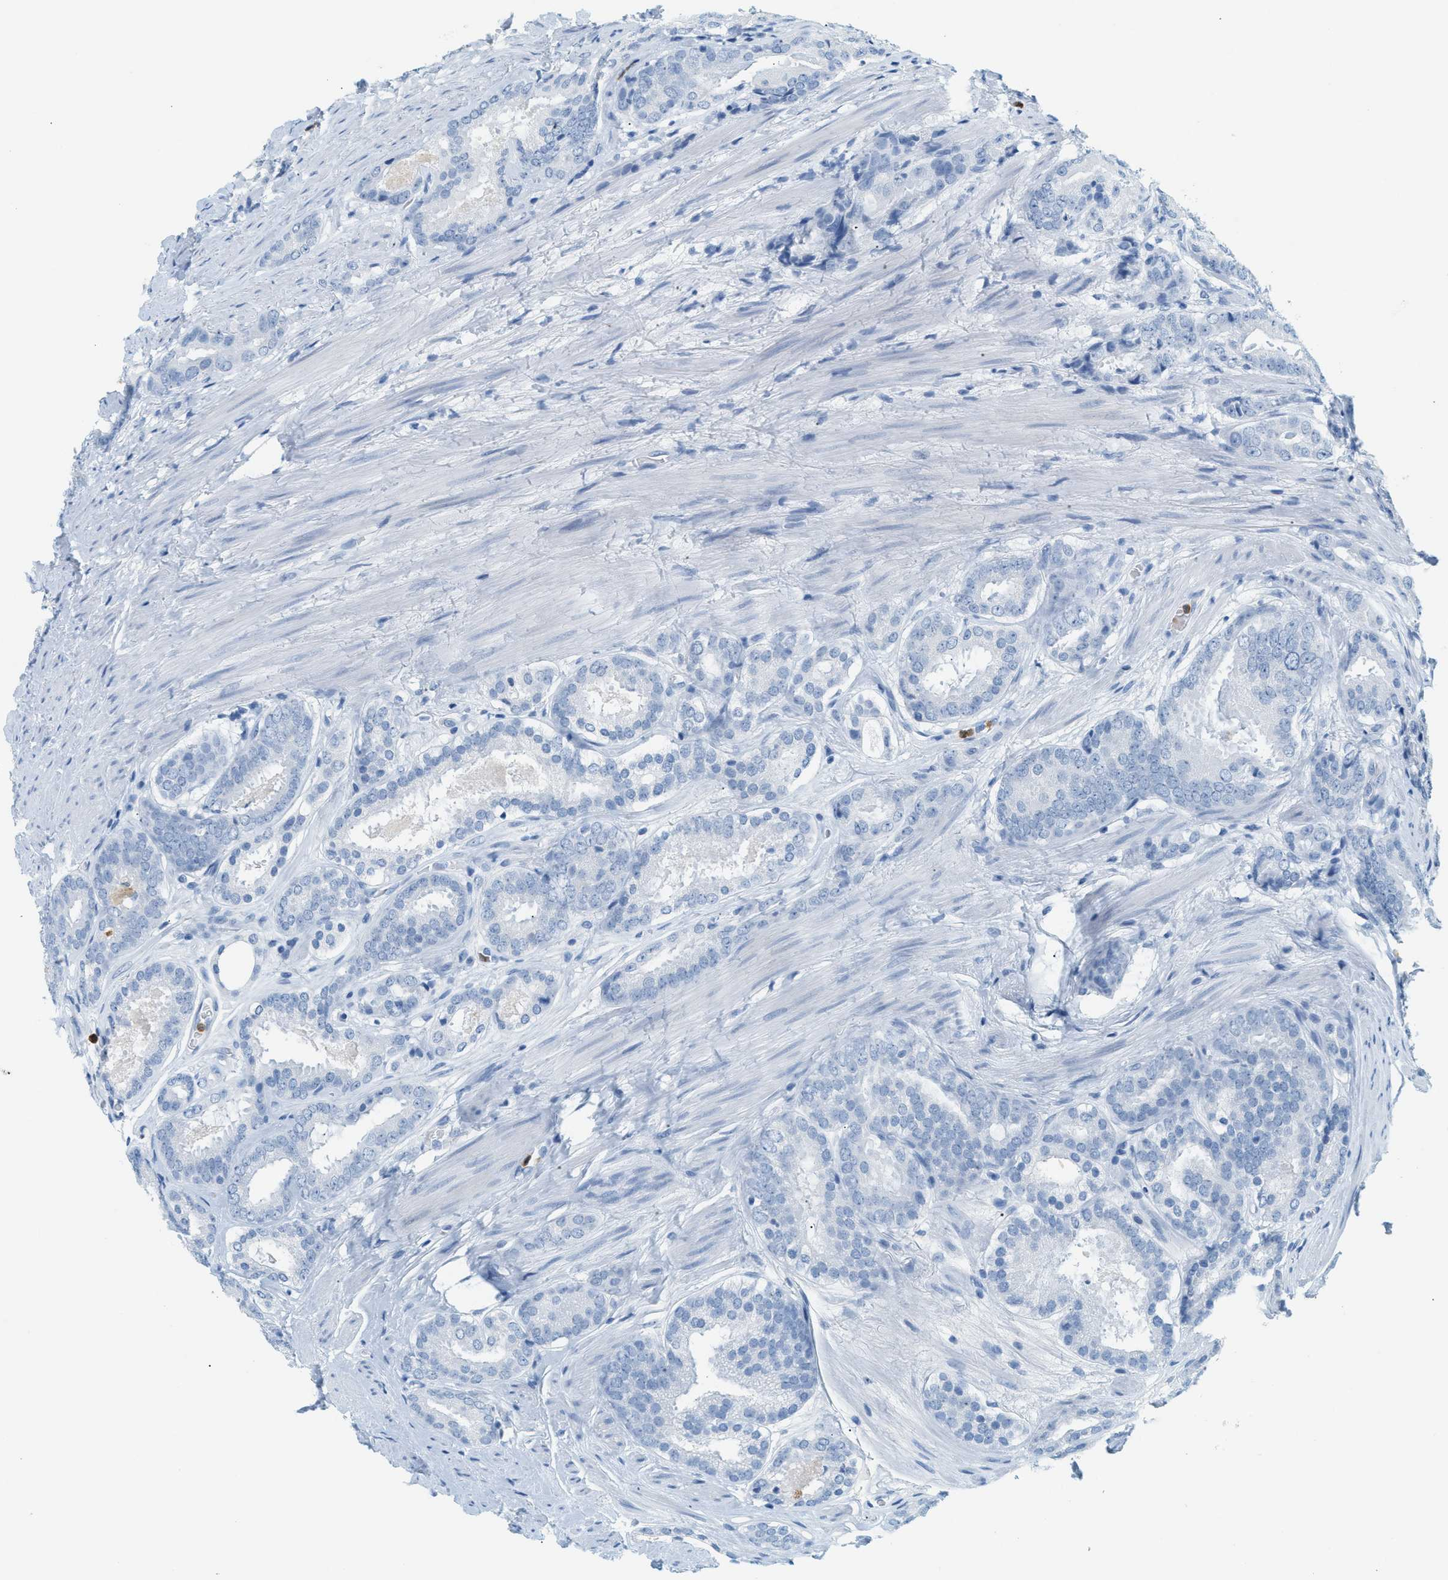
{"staining": {"intensity": "negative", "quantity": "none", "location": "none"}, "tissue": "prostate cancer", "cell_type": "Tumor cells", "image_type": "cancer", "snomed": [{"axis": "morphology", "description": "Adenocarcinoma, Low grade"}, {"axis": "topography", "description": "Prostate"}], "caption": "Immunohistochemical staining of prostate adenocarcinoma (low-grade) shows no significant positivity in tumor cells.", "gene": "LCN2", "patient": {"sex": "male", "age": 69}}